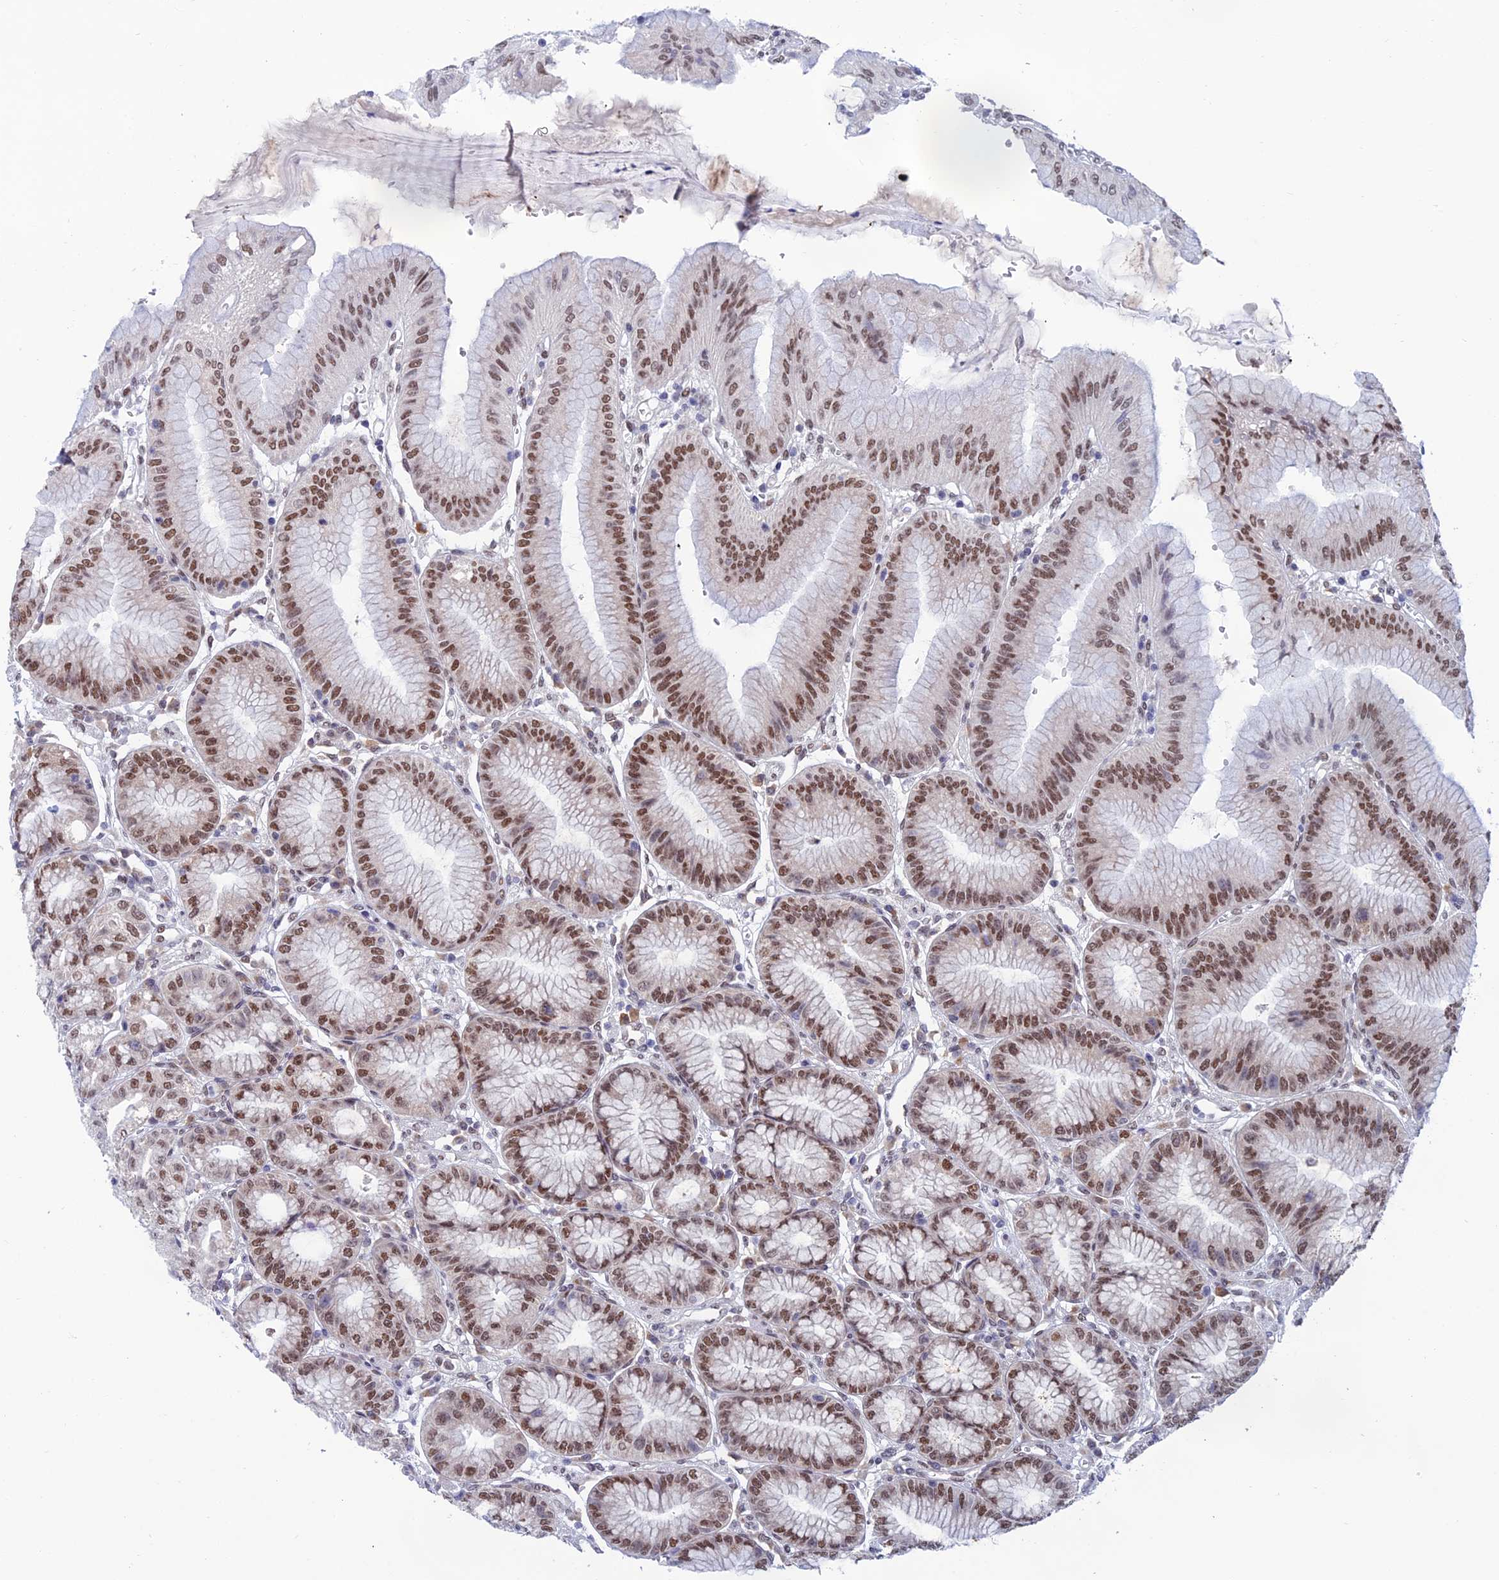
{"staining": {"intensity": "moderate", "quantity": ">75%", "location": "nuclear"}, "tissue": "stomach", "cell_type": "Glandular cells", "image_type": "normal", "snomed": [{"axis": "morphology", "description": "Normal tissue, NOS"}, {"axis": "topography", "description": "Stomach, lower"}], "caption": "Stomach stained with immunohistochemistry (IHC) exhibits moderate nuclear expression in approximately >75% of glandular cells. (IHC, brightfield microscopy, high magnification).", "gene": "NABP2", "patient": {"sex": "male", "age": 71}}